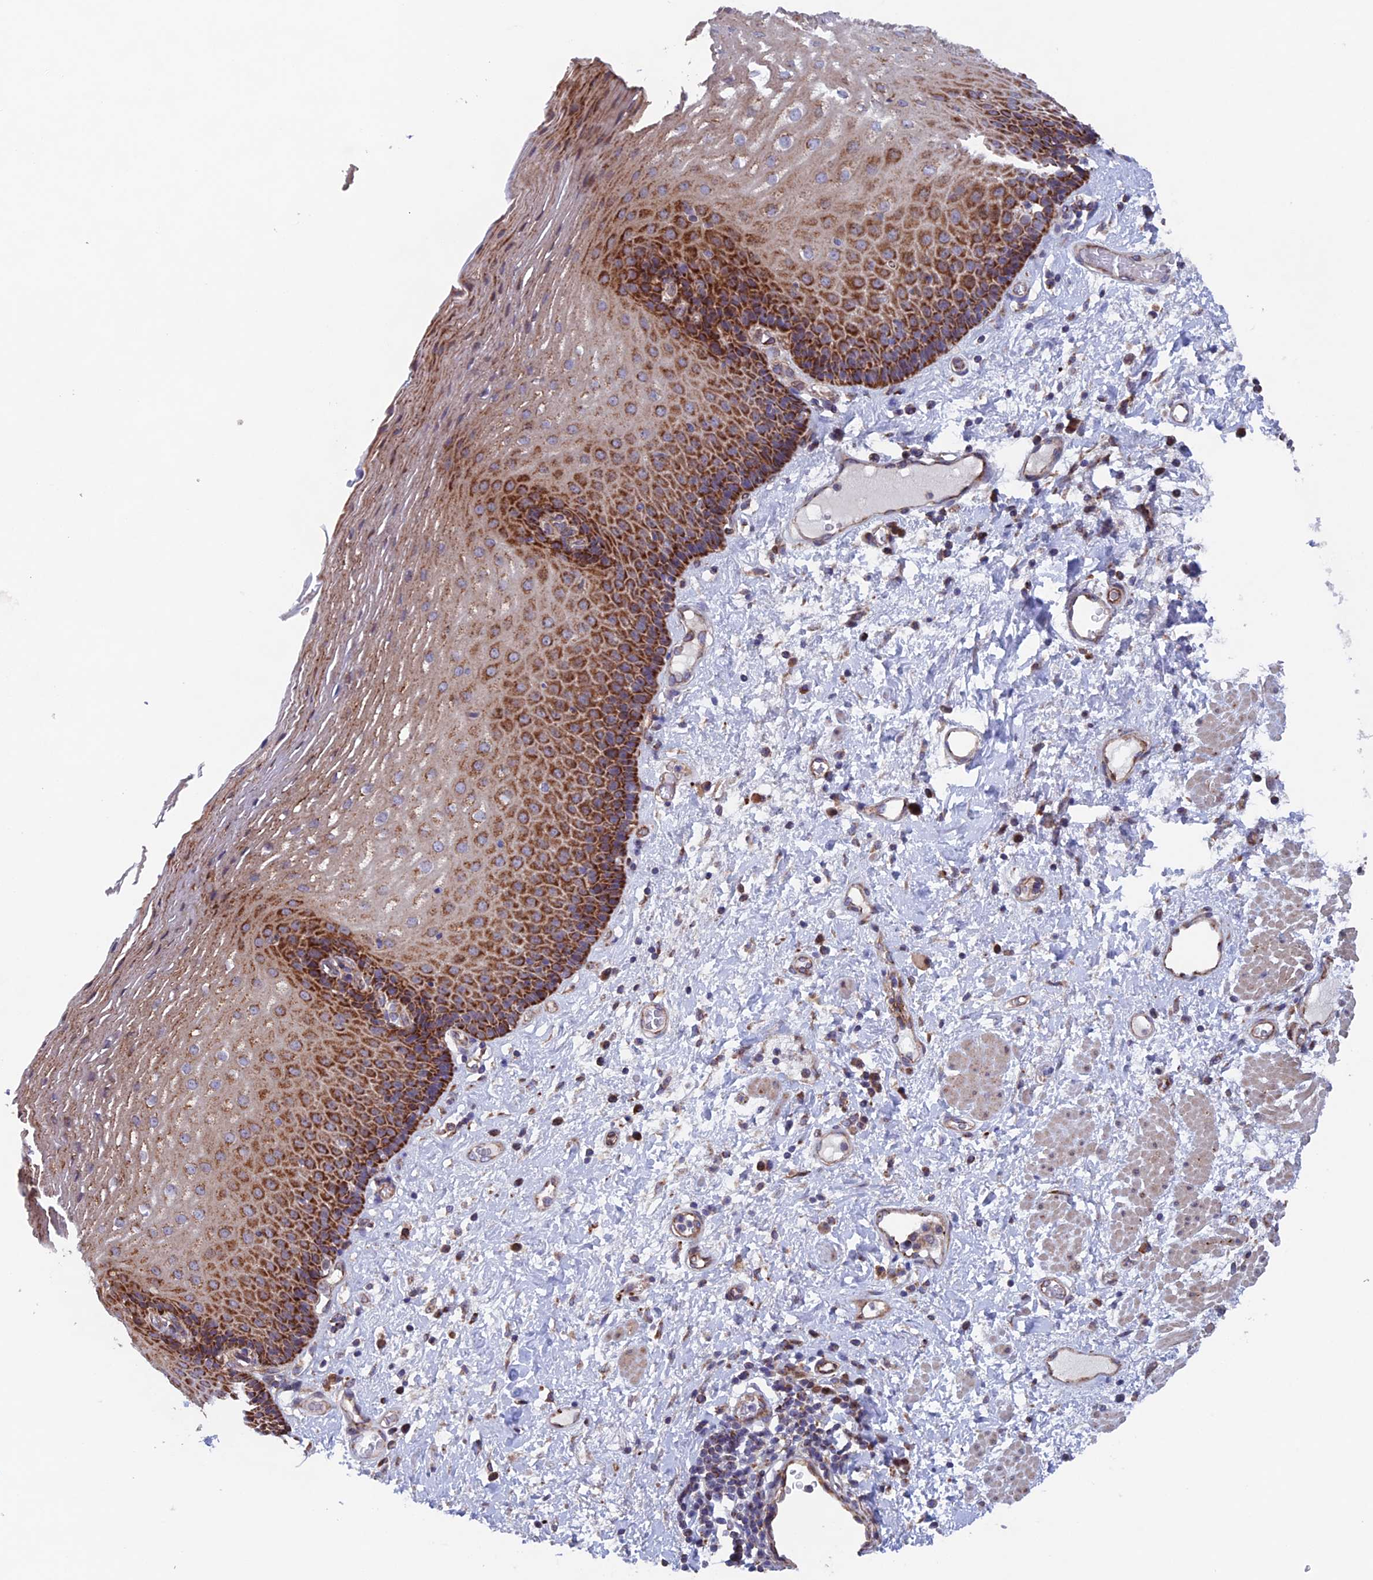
{"staining": {"intensity": "strong", "quantity": "25%-75%", "location": "cytoplasmic/membranous"}, "tissue": "esophagus", "cell_type": "Squamous epithelial cells", "image_type": "normal", "snomed": [{"axis": "morphology", "description": "Normal tissue, NOS"}, {"axis": "morphology", "description": "Adenocarcinoma, NOS"}, {"axis": "topography", "description": "Esophagus"}], "caption": "A brown stain highlights strong cytoplasmic/membranous positivity of a protein in squamous epithelial cells of benign esophagus. The protein of interest is stained brown, and the nuclei are stained in blue (DAB (3,3'-diaminobenzidine) IHC with brightfield microscopy, high magnification).", "gene": "MRPL1", "patient": {"sex": "male", "age": 62}}